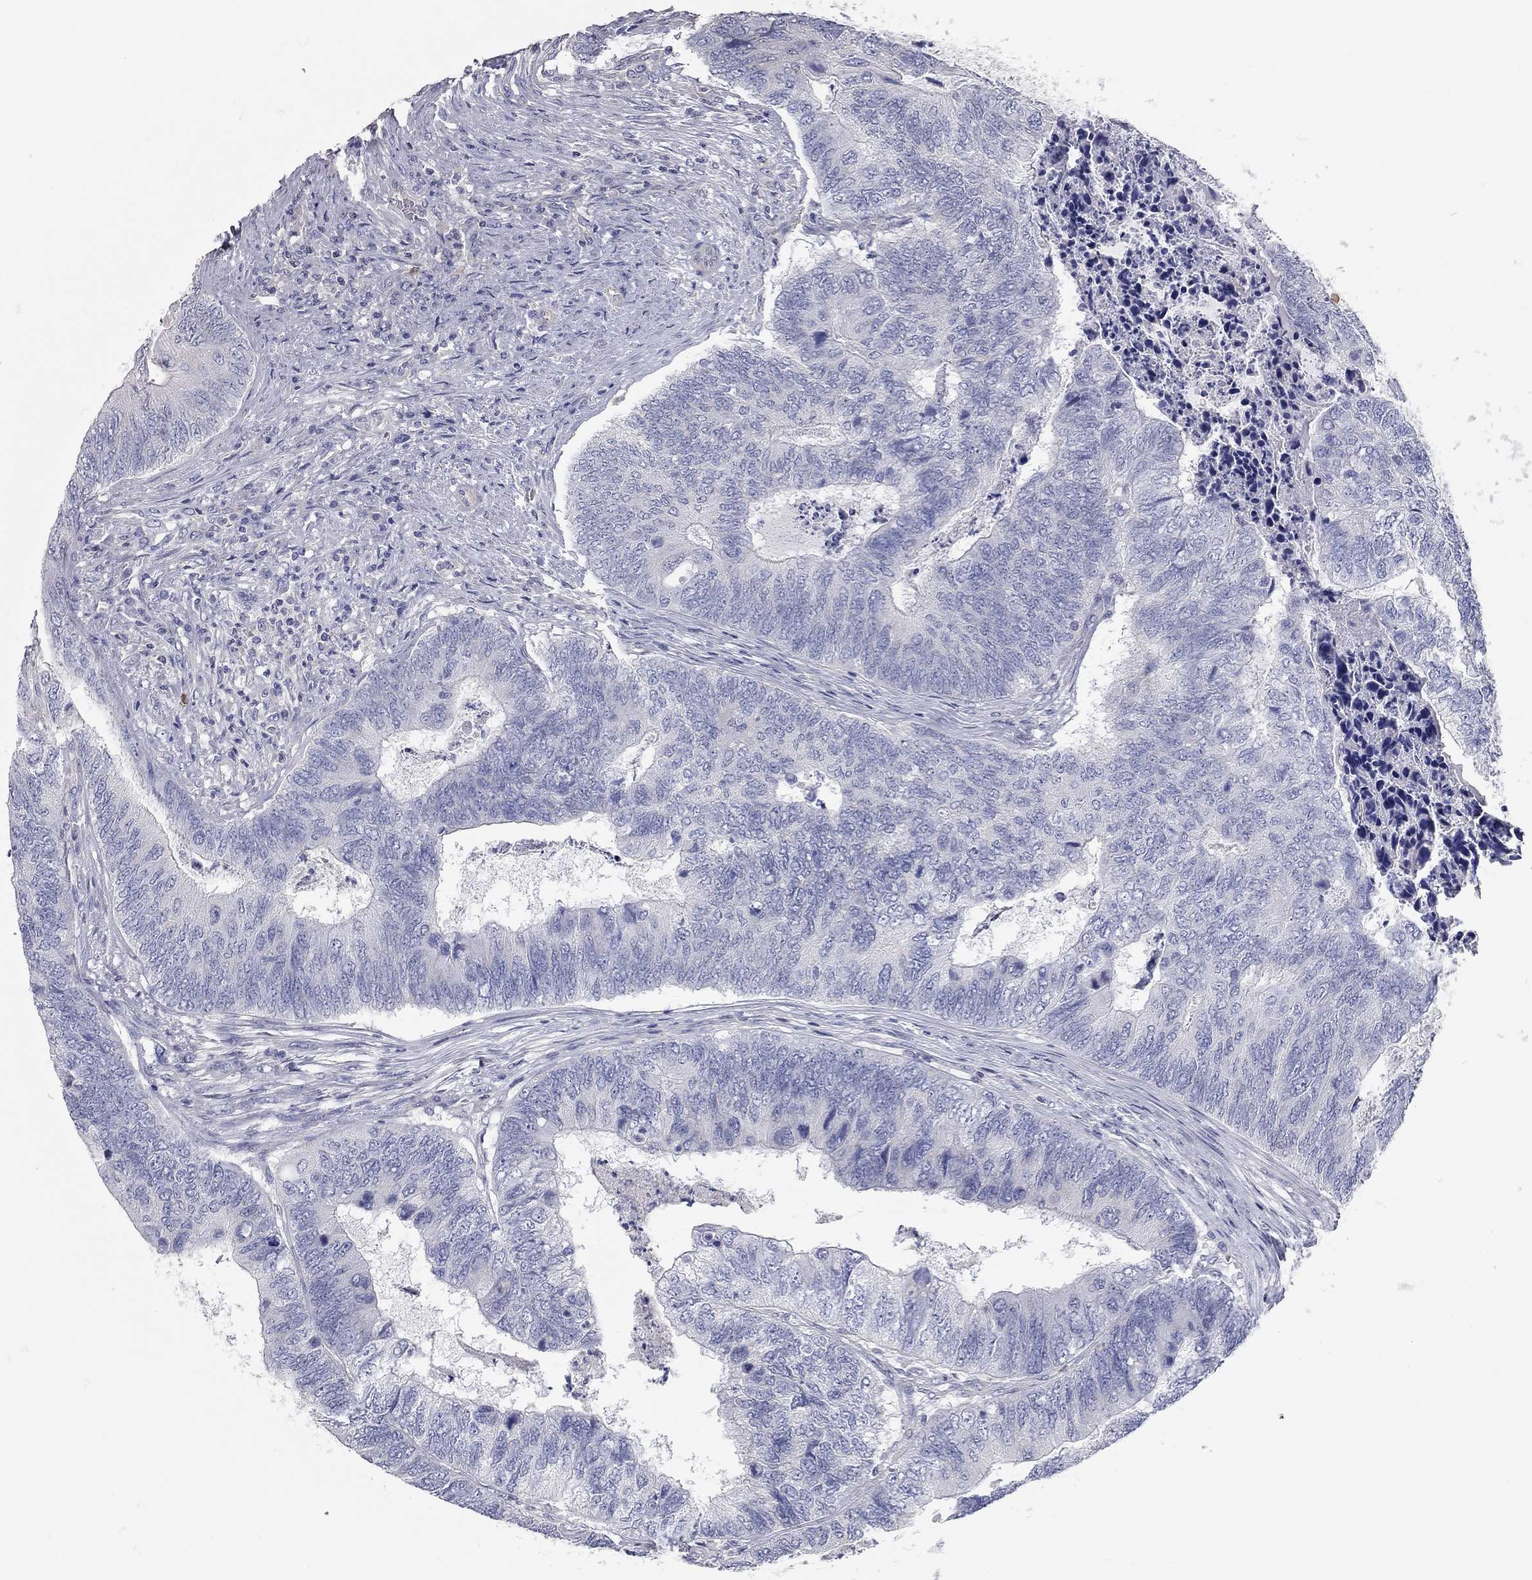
{"staining": {"intensity": "negative", "quantity": "none", "location": "none"}, "tissue": "colorectal cancer", "cell_type": "Tumor cells", "image_type": "cancer", "snomed": [{"axis": "morphology", "description": "Adenocarcinoma, NOS"}, {"axis": "topography", "description": "Colon"}], "caption": "This histopathology image is of adenocarcinoma (colorectal) stained with IHC to label a protein in brown with the nuclei are counter-stained blue. There is no positivity in tumor cells. (DAB (3,3'-diaminobenzidine) immunohistochemistry, high magnification).", "gene": "C10orf90", "patient": {"sex": "female", "age": 67}}